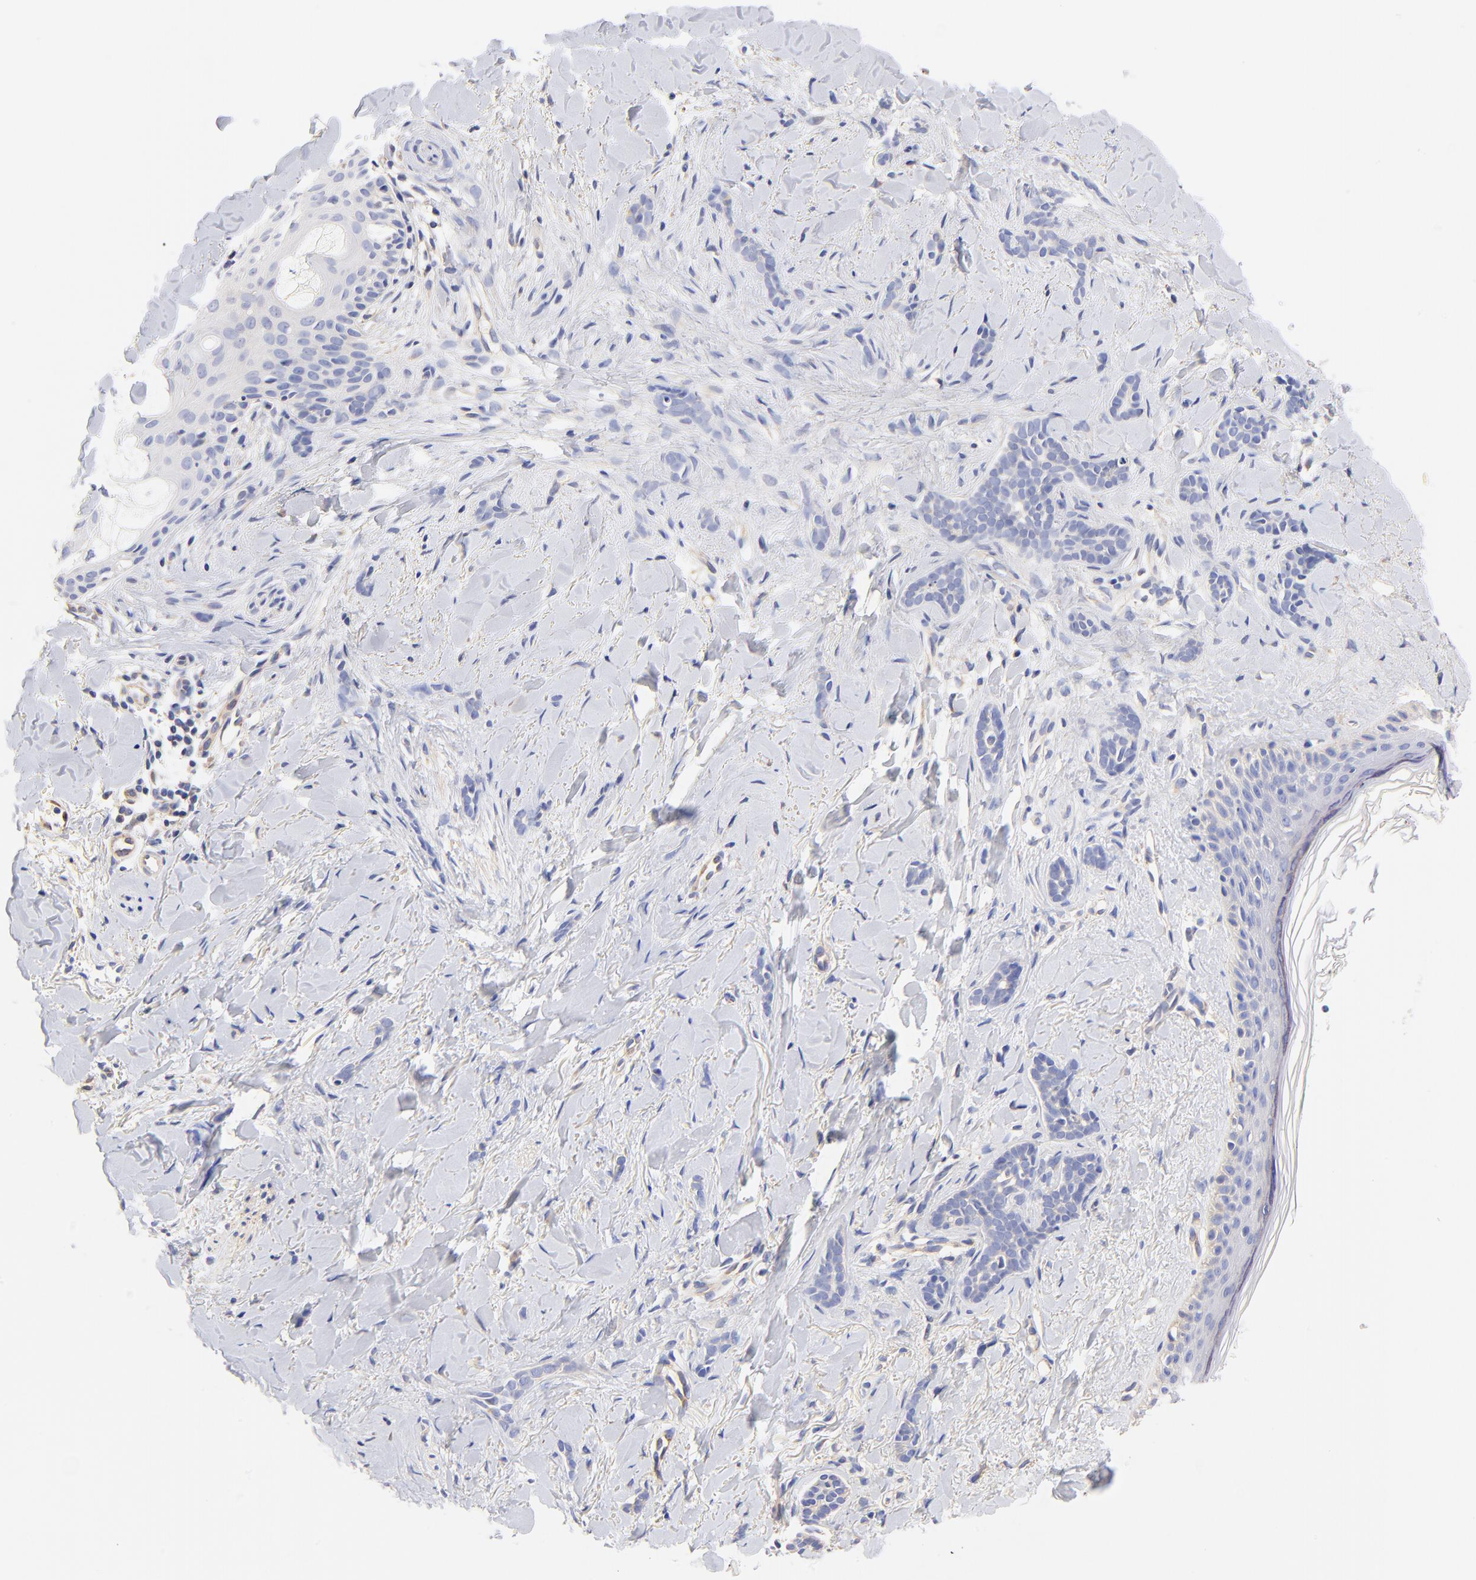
{"staining": {"intensity": "negative", "quantity": "none", "location": "none"}, "tissue": "skin cancer", "cell_type": "Tumor cells", "image_type": "cancer", "snomed": [{"axis": "morphology", "description": "Basal cell carcinoma"}, {"axis": "topography", "description": "Skin"}], "caption": "The immunohistochemistry histopathology image has no significant expression in tumor cells of skin basal cell carcinoma tissue.", "gene": "HS3ST1", "patient": {"sex": "female", "age": 37}}